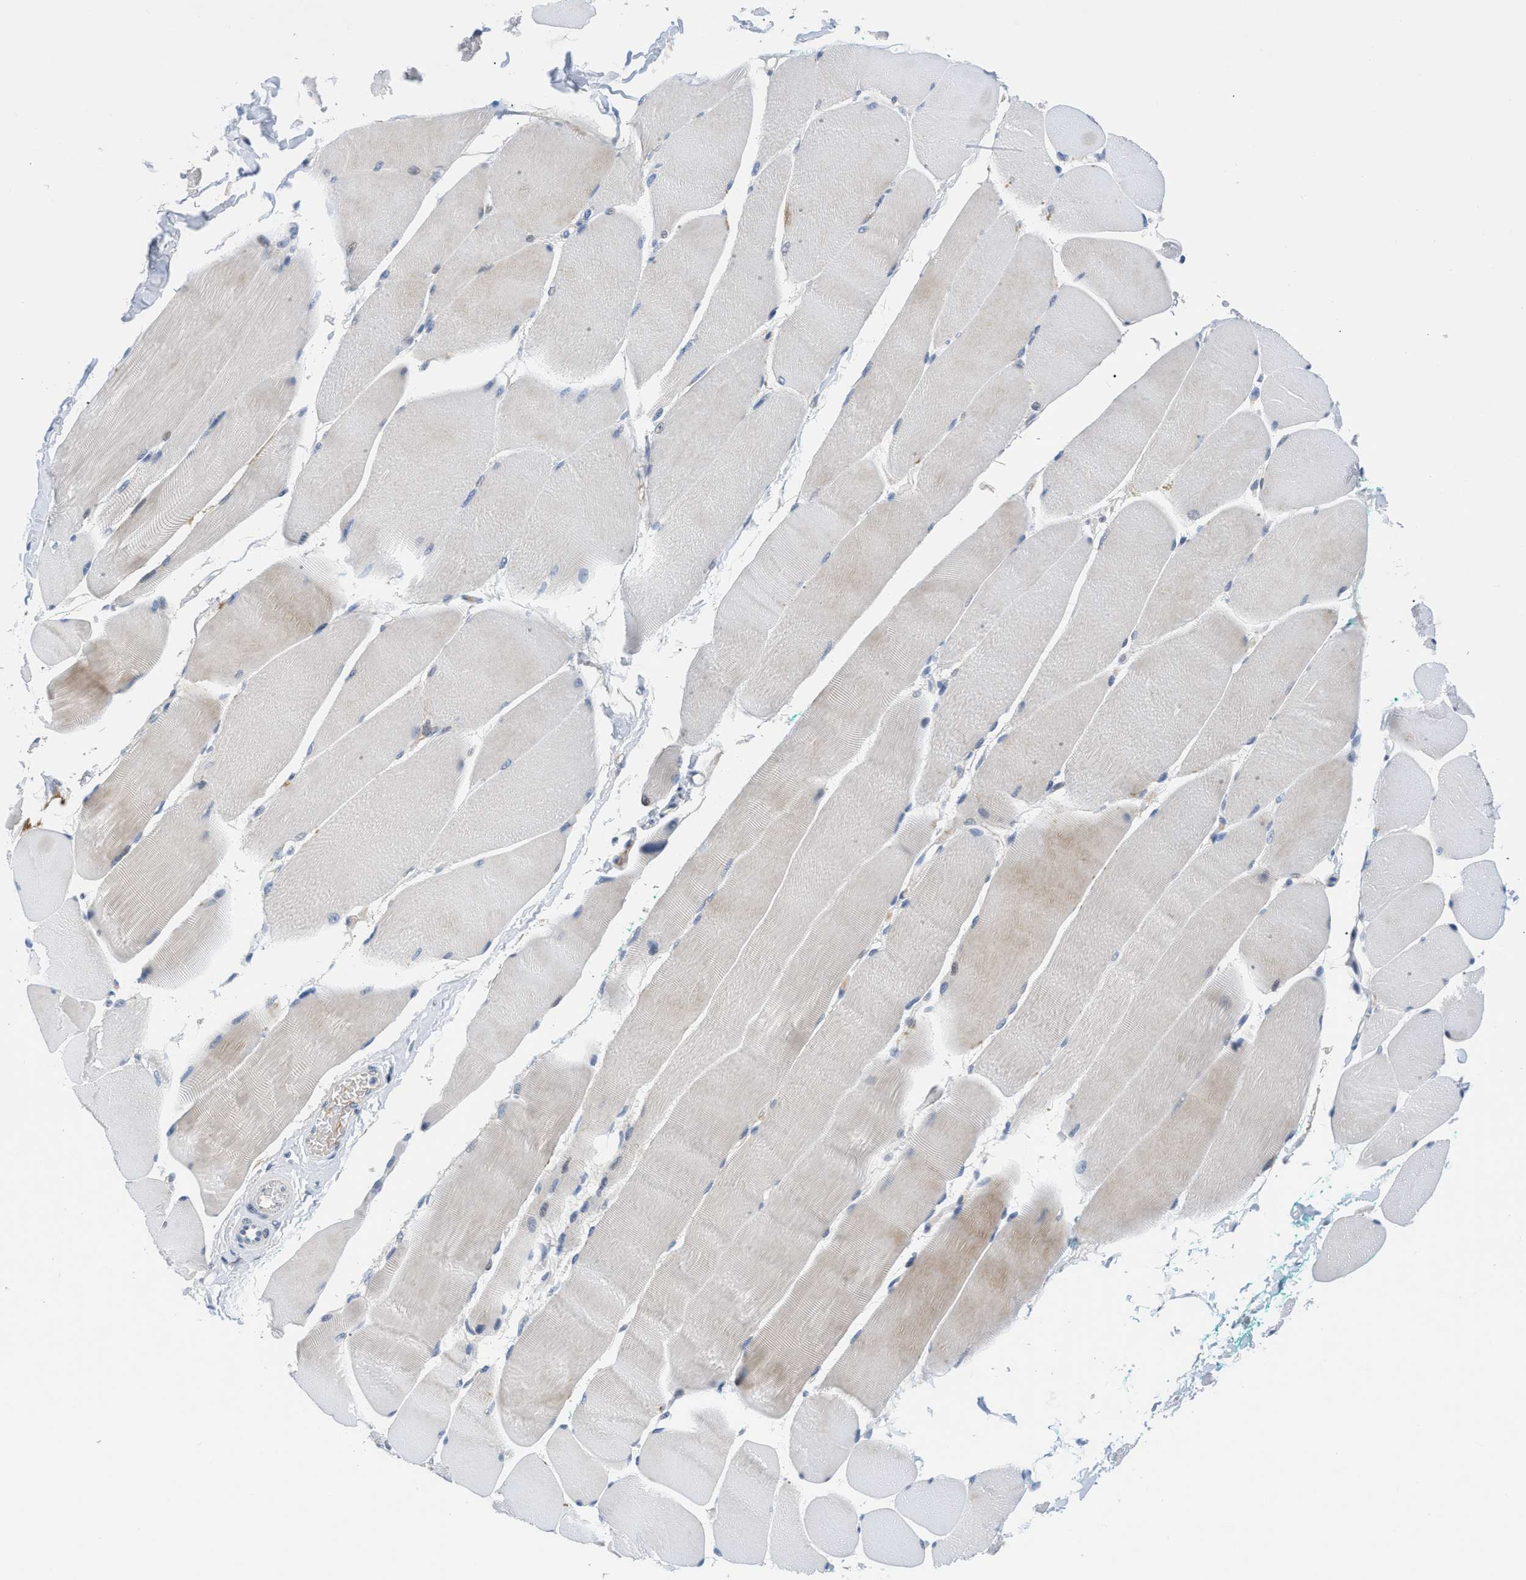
{"staining": {"intensity": "weak", "quantity": "<25%", "location": "cytoplasmic/membranous"}, "tissue": "skeletal muscle", "cell_type": "Myocytes", "image_type": "normal", "snomed": [{"axis": "morphology", "description": "Normal tissue, NOS"}, {"axis": "morphology", "description": "Squamous cell carcinoma, NOS"}, {"axis": "topography", "description": "Skeletal muscle"}], "caption": "Unremarkable skeletal muscle was stained to show a protein in brown. There is no significant expression in myocytes.", "gene": "OR9K2", "patient": {"sex": "male", "age": 51}}